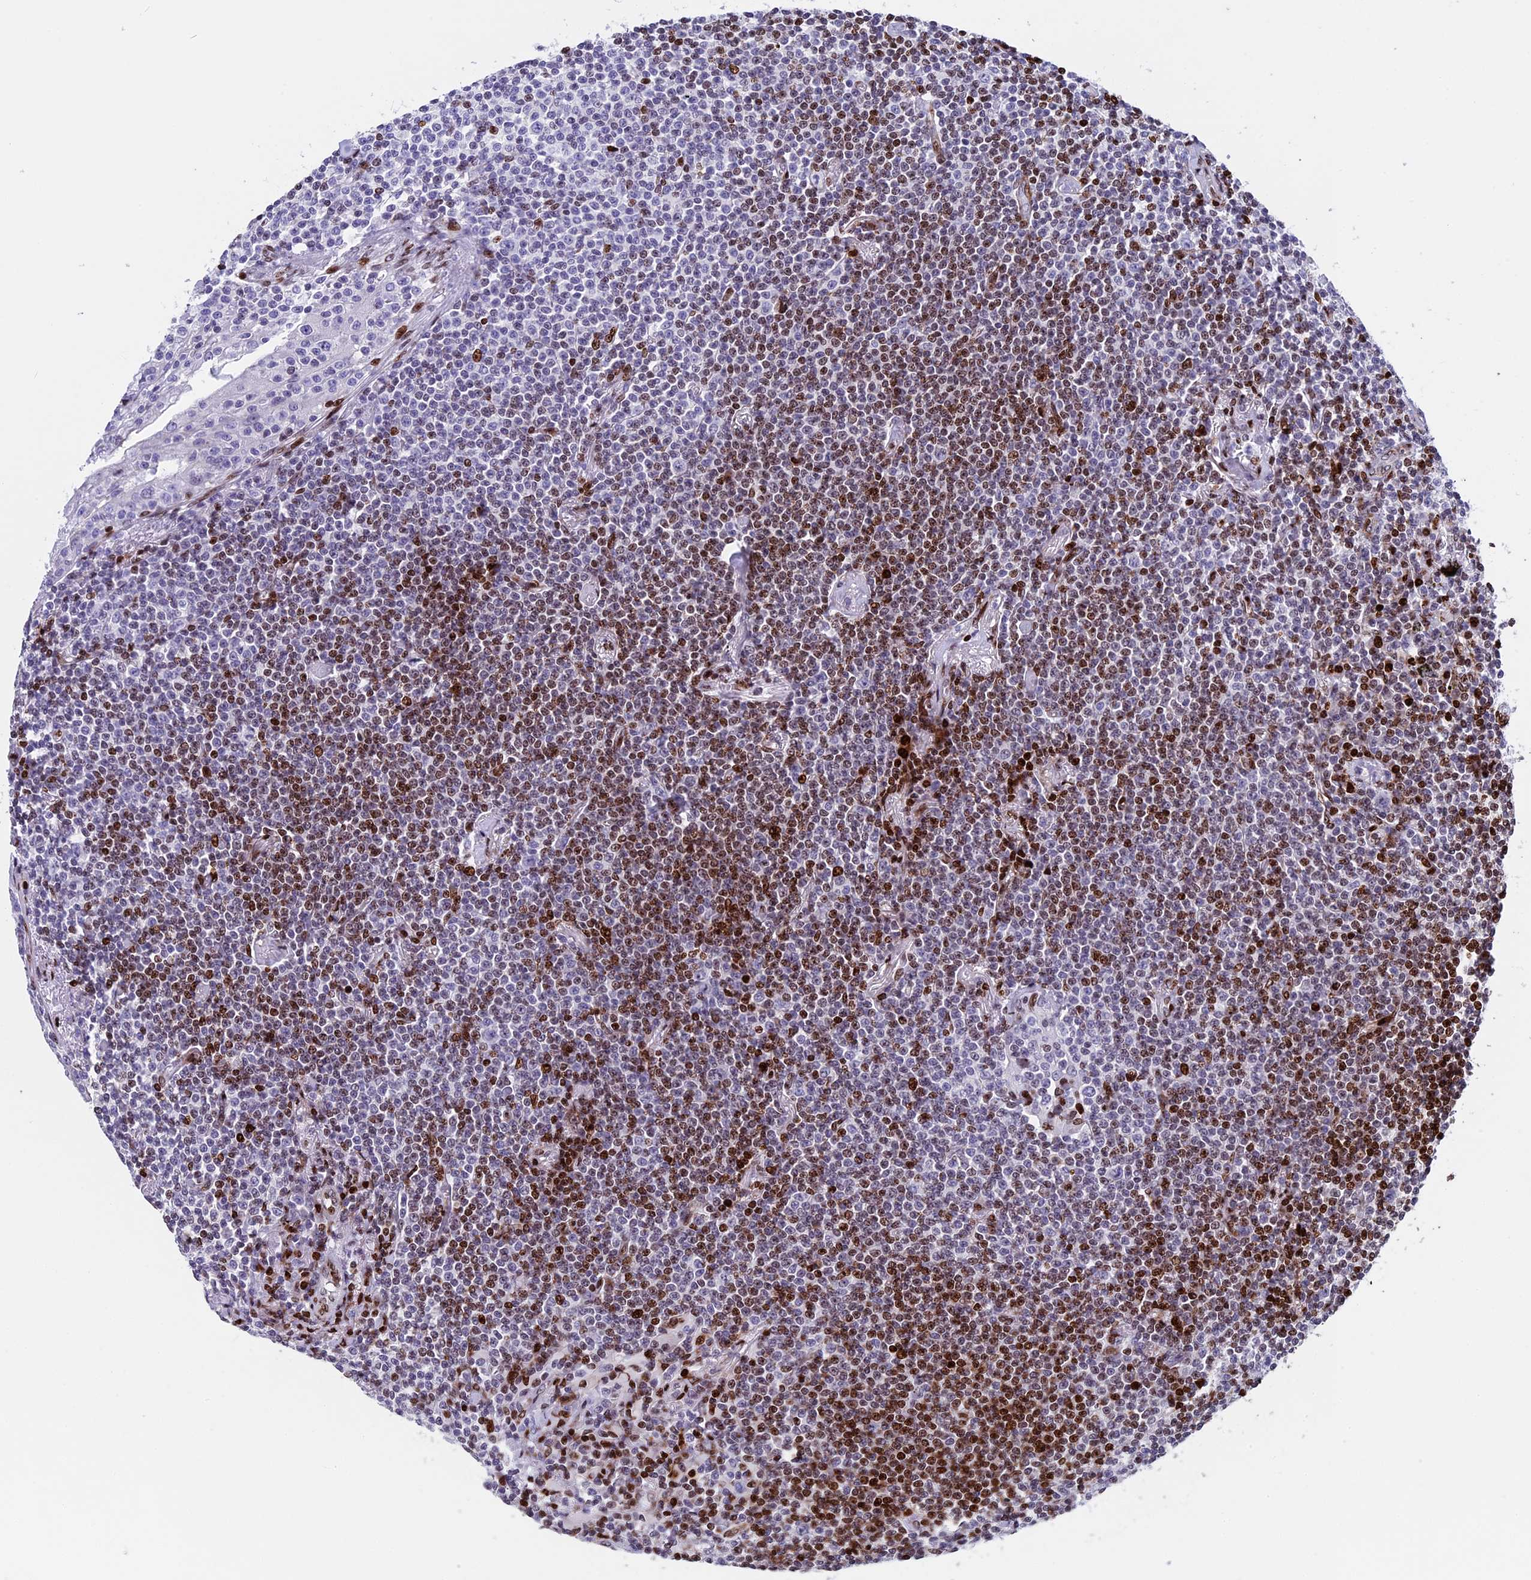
{"staining": {"intensity": "moderate", "quantity": "25%-75%", "location": "nuclear"}, "tissue": "lymphoma", "cell_type": "Tumor cells", "image_type": "cancer", "snomed": [{"axis": "morphology", "description": "Malignant lymphoma, non-Hodgkin's type, Low grade"}, {"axis": "topography", "description": "Lung"}], "caption": "Immunohistochemical staining of malignant lymphoma, non-Hodgkin's type (low-grade) reveals medium levels of moderate nuclear protein expression in approximately 25%-75% of tumor cells.", "gene": "BTBD3", "patient": {"sex": "female", "age": 71}}